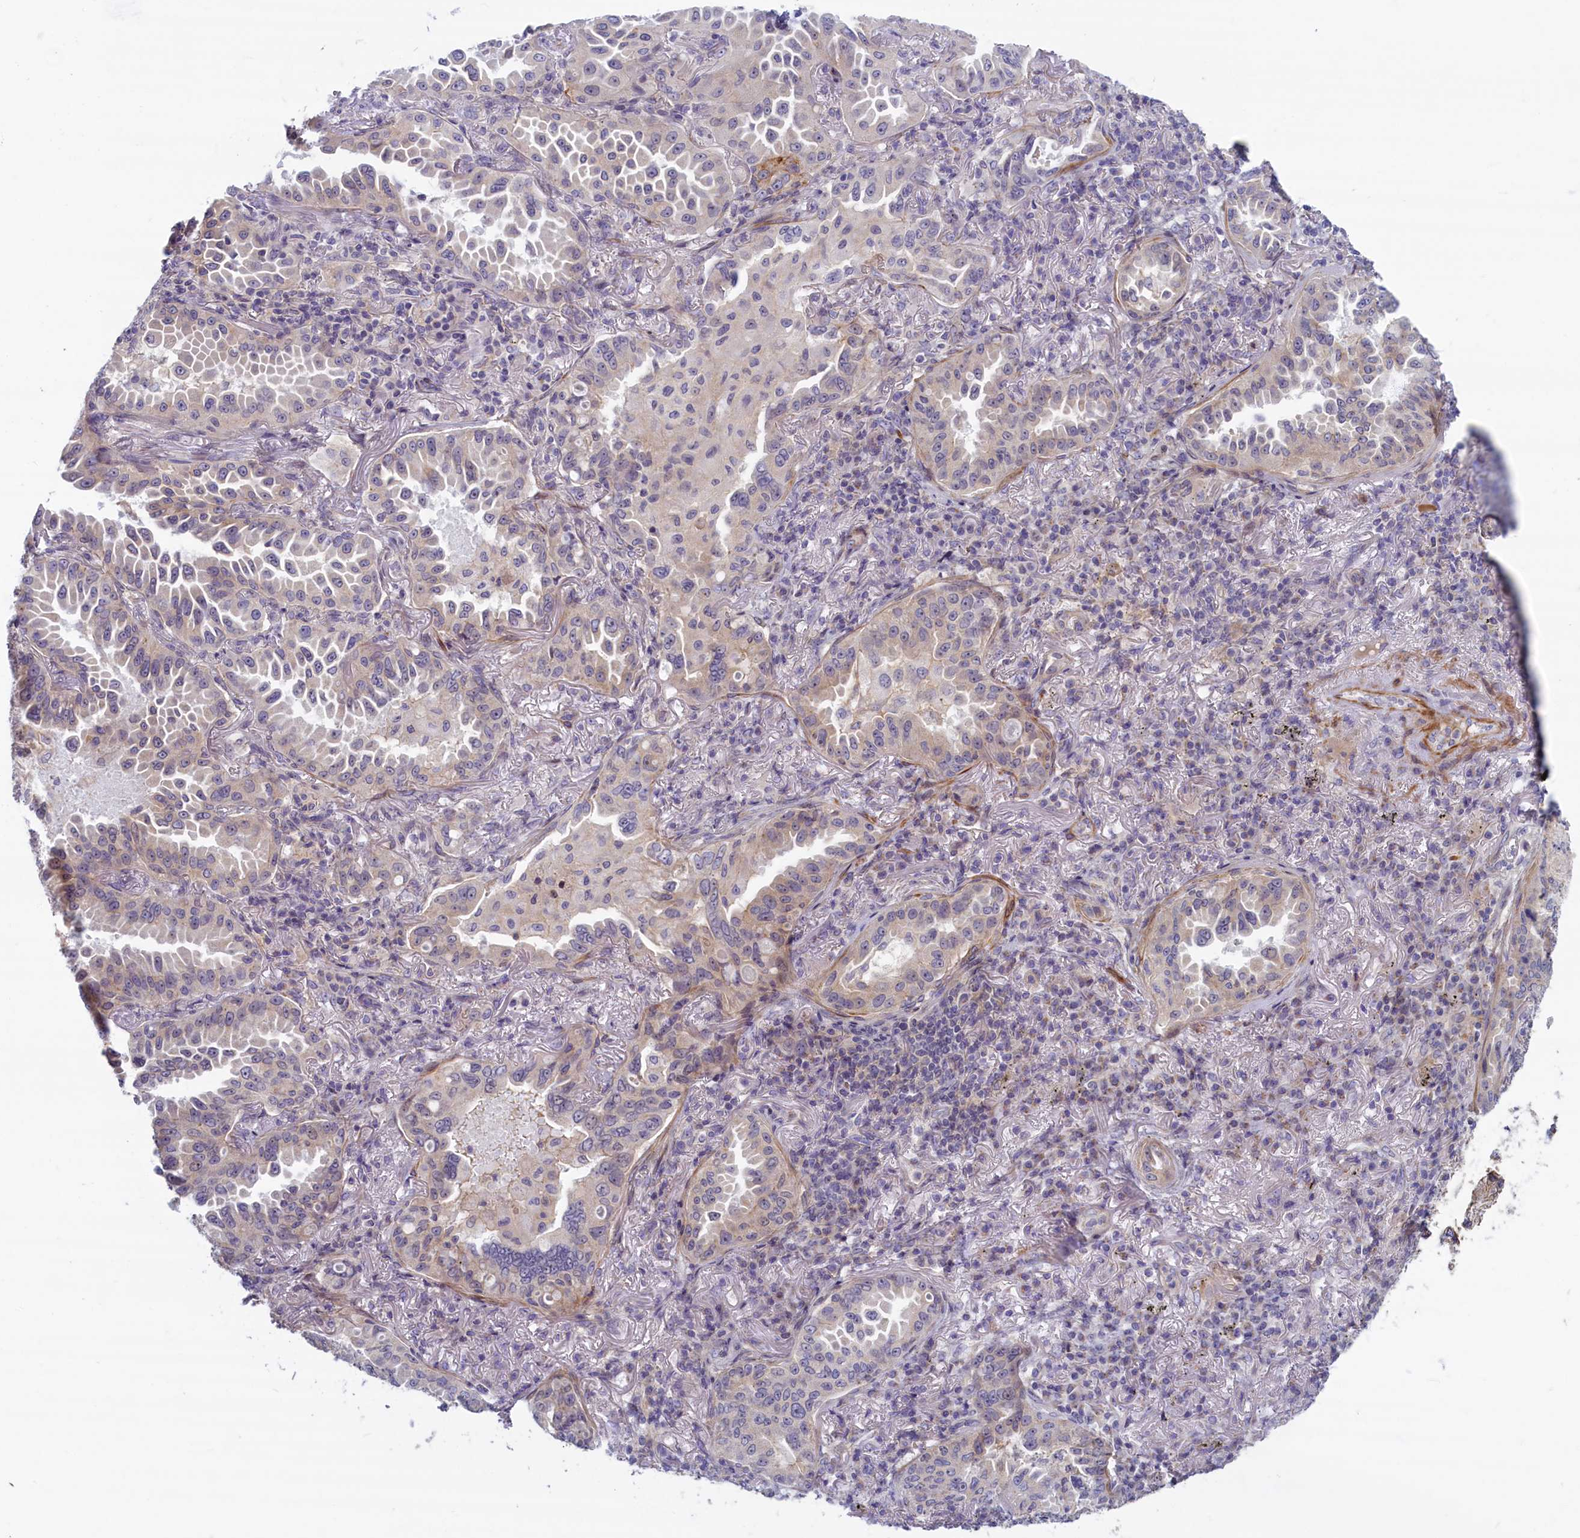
{"staining": {"intensity": "negative", "quantity": "none", "location": "none"}, "tissue": "lung cancer", "cell_type": "Tumor cells", "image_type": "cancer", "snomed": [{"axis": "morphology", "description": "Adenocarcinoma, NOS"}, {"axis": "topography", "description": "Lung"}], "caption": "Adenocarcinoma (lung) stained for a protein using immunohistochemistry exhibits no positivity tumor cells.", "gene": "TRPM4", "patient": {"sex": "female", "age": 69}}